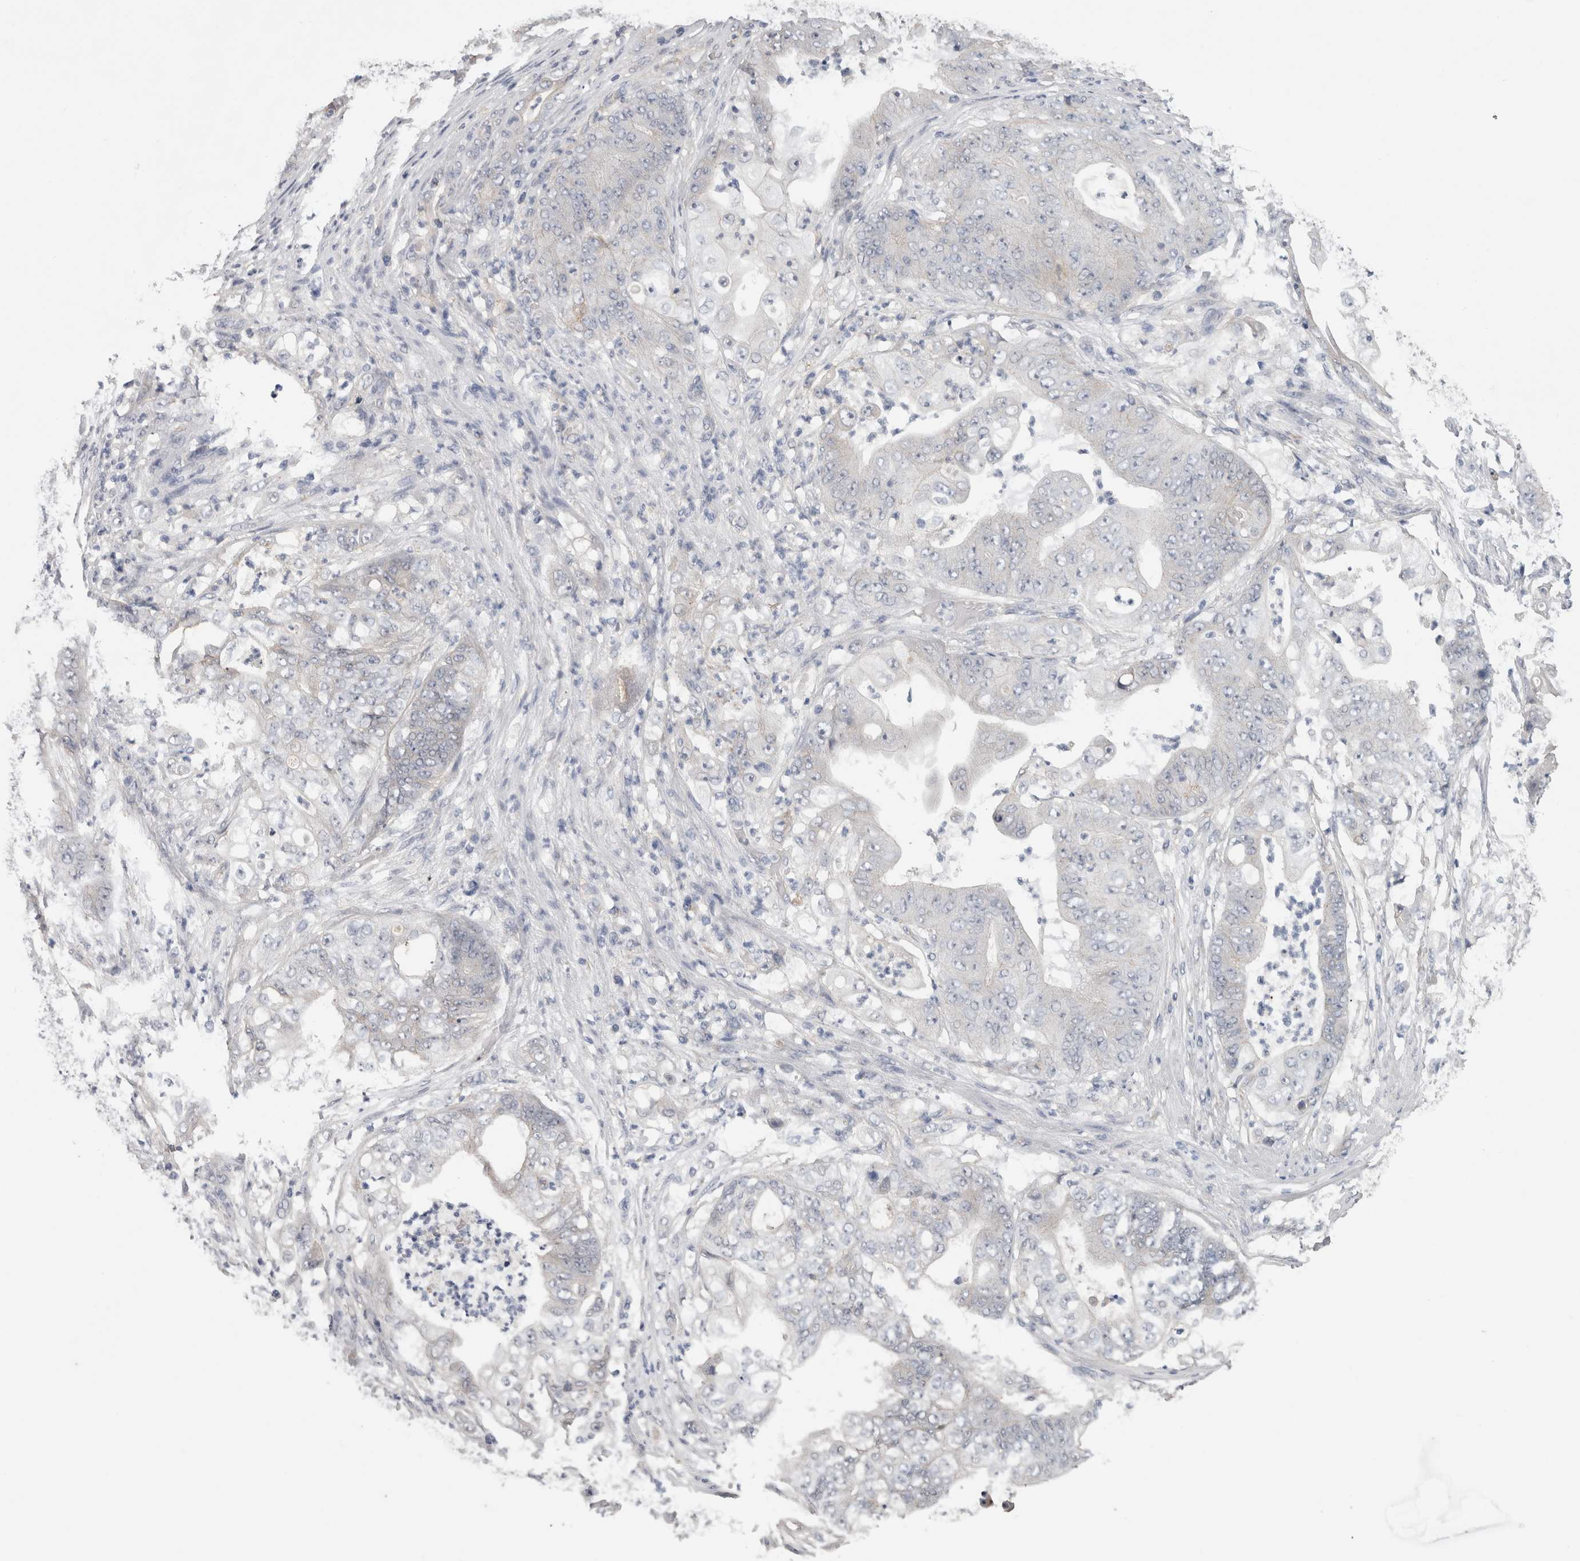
{"staining": {"intensity": "negative", "quantity": "none", "location": "none"}, "tissue": "stomach cancer", "cell_type": "Tumor cells", "image_type": "cancer", "snomed": [{"axis": "morphology", "description": "Adenocarcinoma, NOS"}, {"axis": "topography", "description": "Stomach"}], "caption": "Histopathology image shows no protein positivity in tumor cells of stomach cancer (adenocarcinoma) tissue.", "gene": "NECTIN2", "patient": {"sex": "female", "age": 73}}